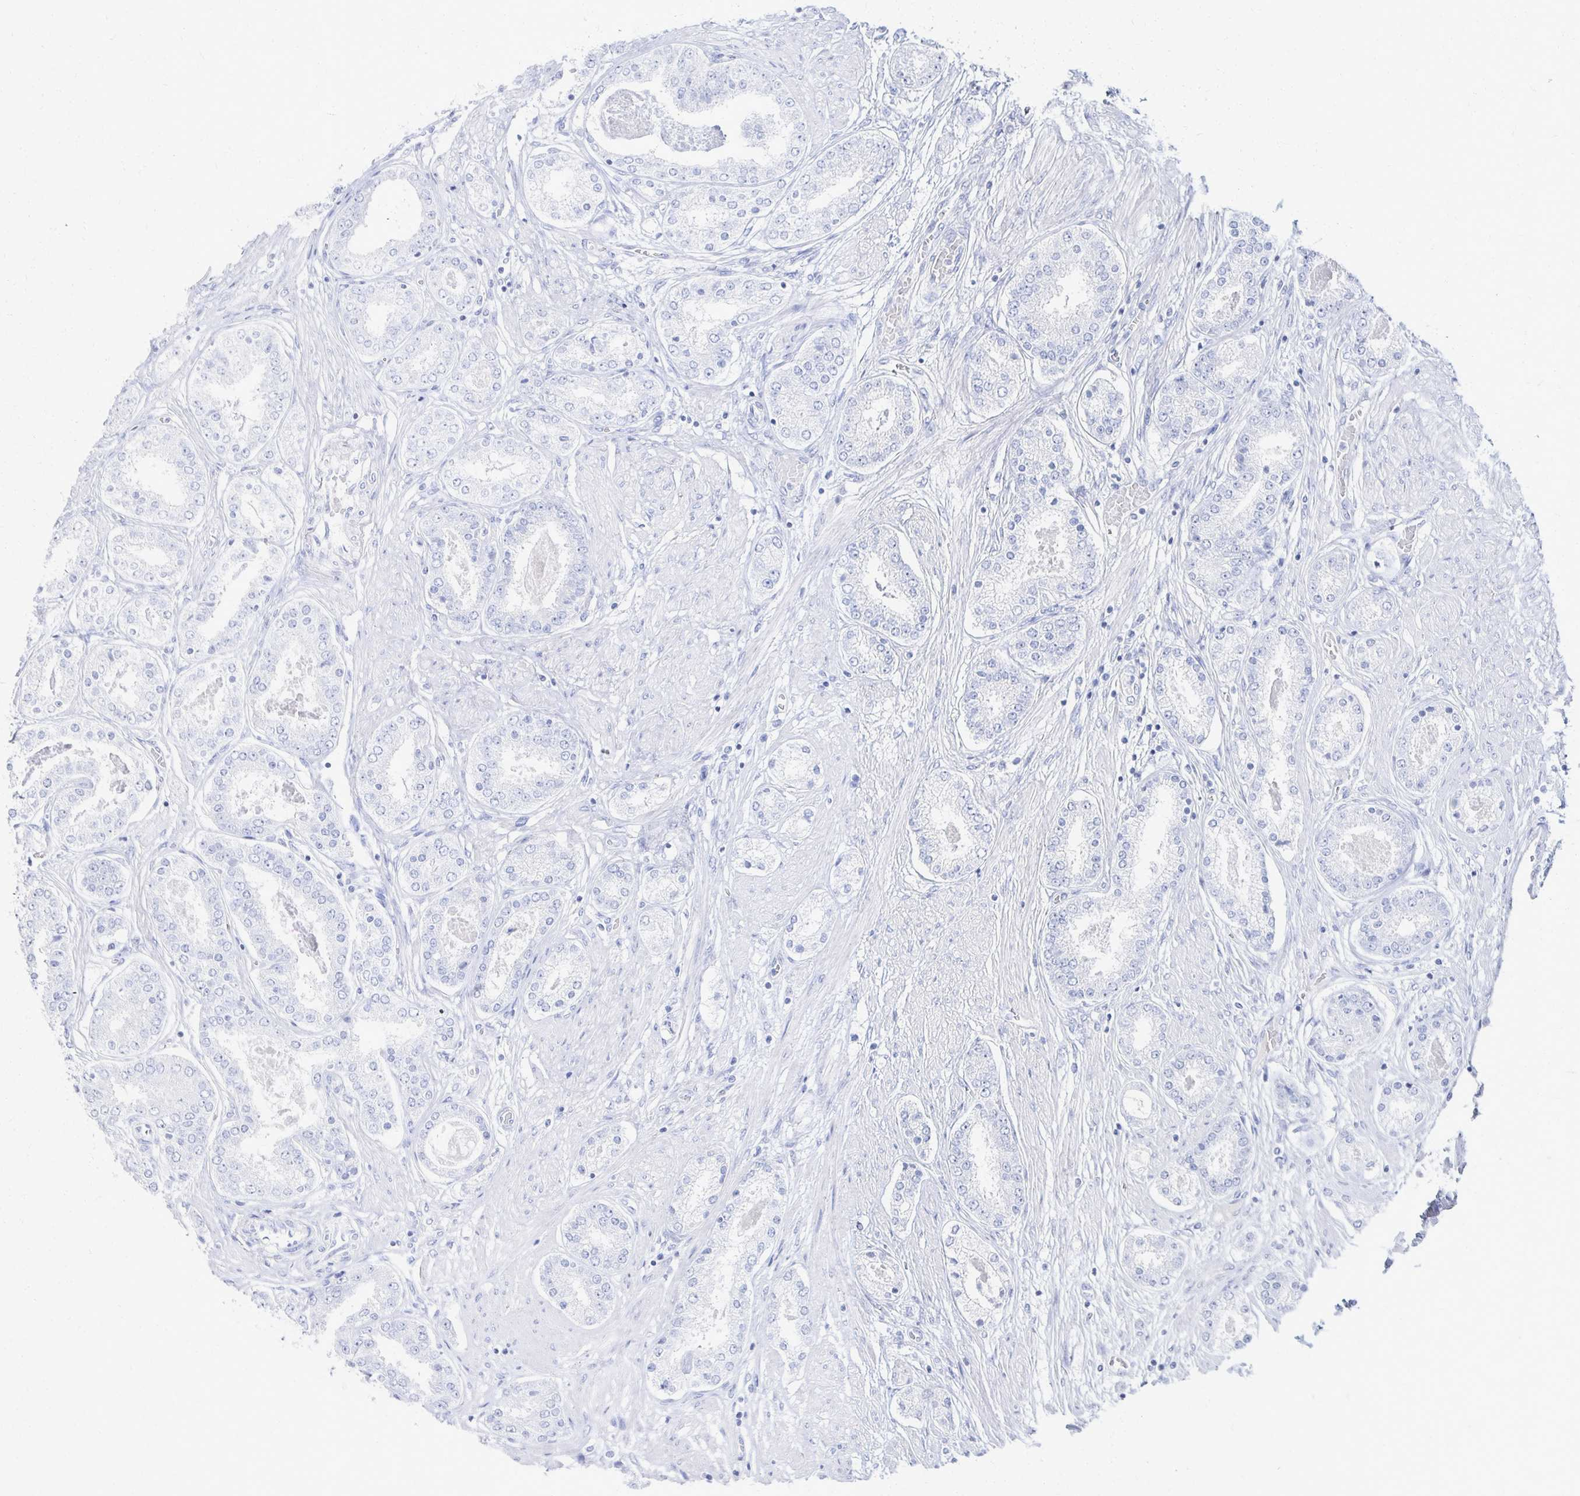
{"staining": {"intensity": "negative", "quantity": "none", "location": "none"}, "tissue": "prostate cancer", "cell_type": "Tumor cells", "image_type": "cancer", "snomed": [{"axis": "morphology", "description": "Adenocarcinoma, High grade"}, {"axis": "topography", "description": "Prostate"}], "caption": "This is an immunohistochemistry micrograph of human prostate high-grade adenocarcinoma. There is no positivity in tumor cells.", "gene": "PRR20A", "patient": {"sex": "male", "age": 63}}